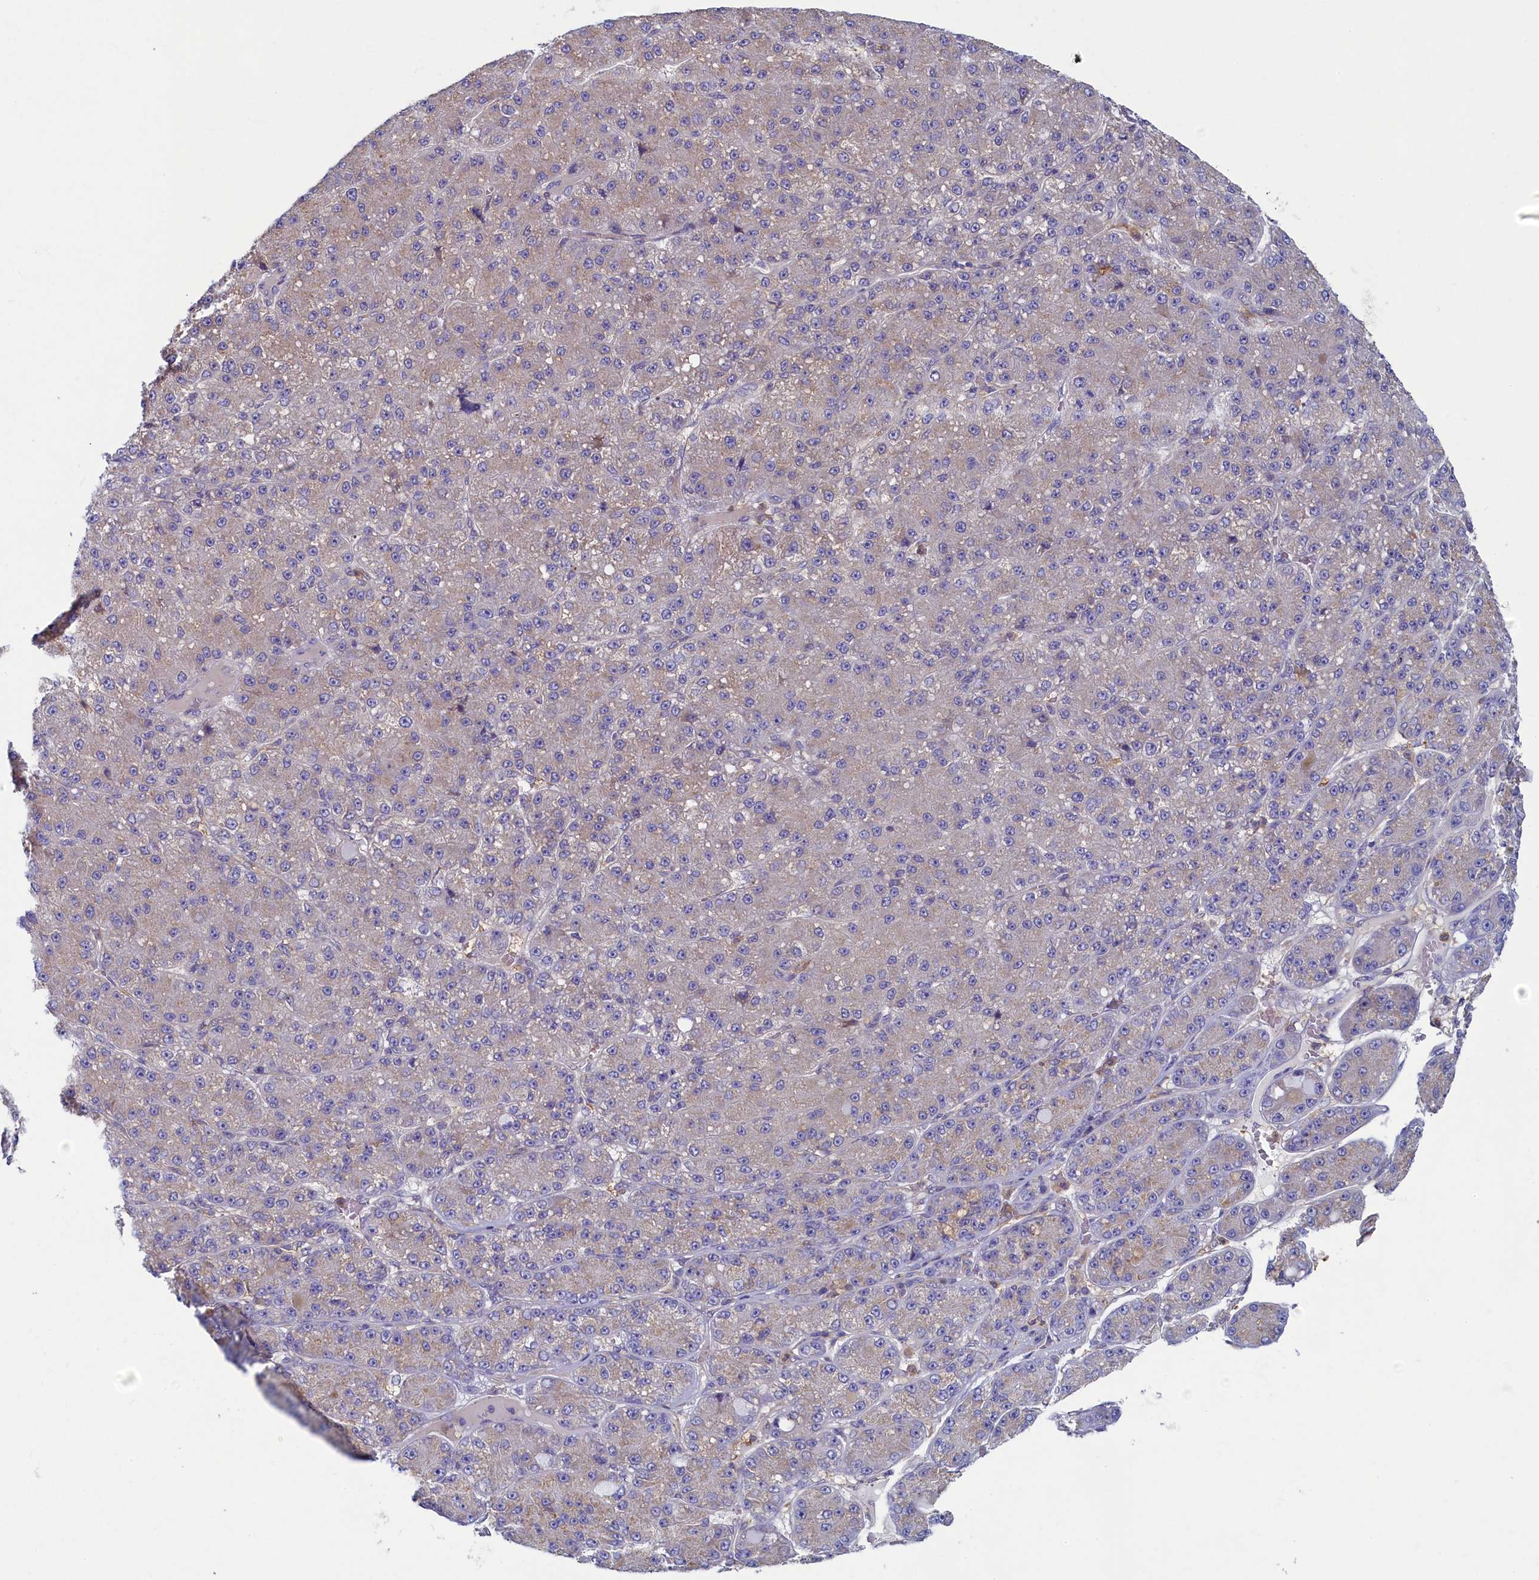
{"staining": {"intensity": "negative", "quantity": "none", "location": "none"}, "tissue": "liver cancer", "cell_type": "Tumor cells", "image_type": "cancer", "snomed": [{"axis": "morphology", "description": "Carcinoma, Hepatocellular, NOS"}, {"axis": "topography", "description": "Liver"}], "caption": "Hepatocellular carcinoma (liver) was stained to show a protein in brown. There is no significant positivity in tumor cells. (DAB (3,3'-diaminobenzidine) immunohistochemistry, high magnification).", "gene": "TIMM8B", "patient": {"sex": "male", "age": 67}}